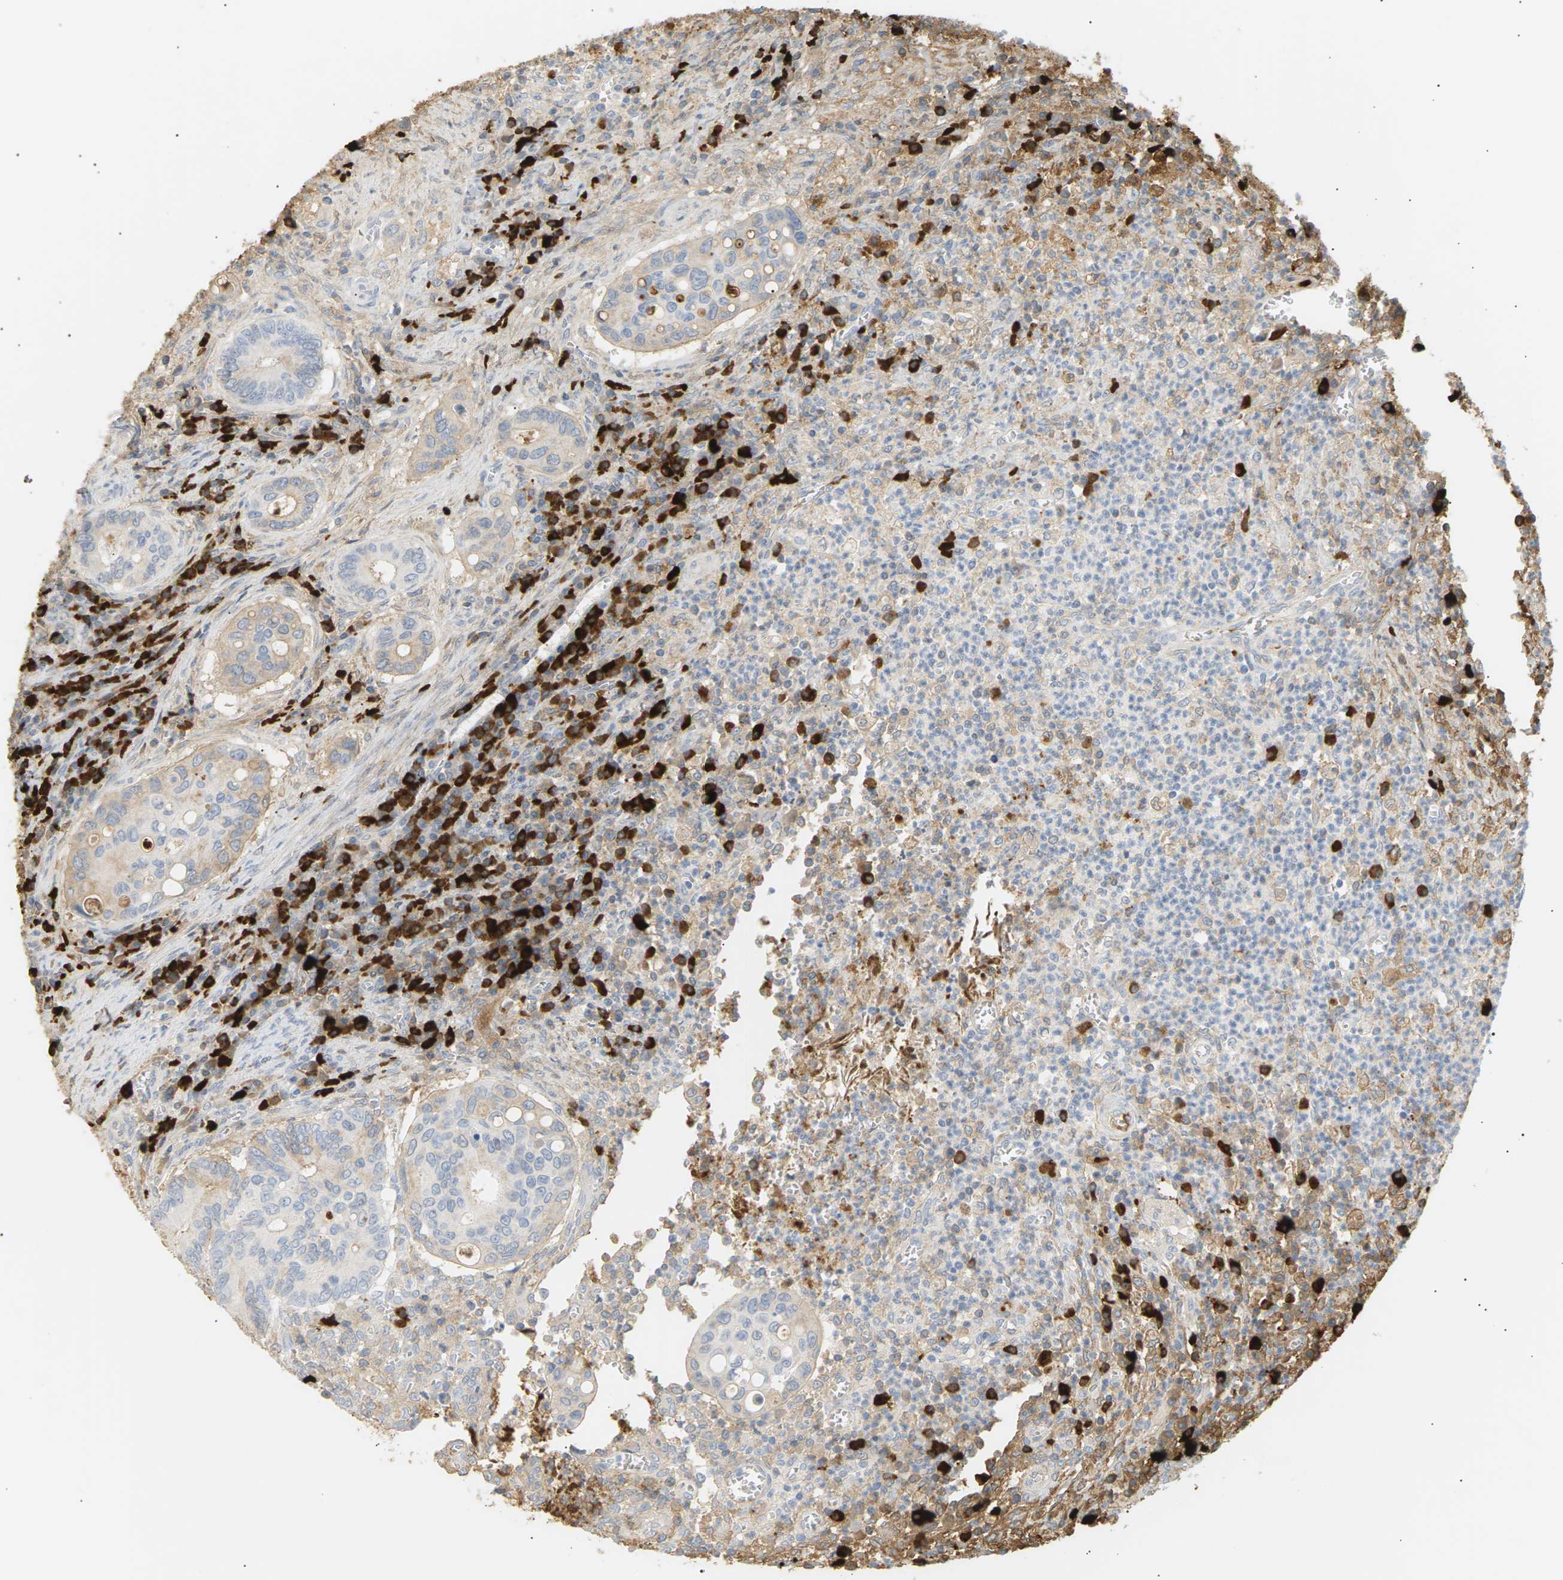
{"staining": {"intensity": "weak", "quantity": "<25%", "location": "cytoplasmic/membranous"}, "tissue": "colorectal cancer", "cell_type": "Tumor cells", "image_type": "cancer", "snomed": [{"axis": "morphology", "description": "Inflammation, NOS"}, {"axis": "morphology", "description": "Adenocarcinoma, NOS"}, {"axis": "topography", "description": "Colon"}], "caption": "Immunohistochemistry (IHC) of human colorectal cancer (adenocarcinoma) reveals no expression in tumor cells.", "gene": "IGLC3", "patient": {"sex": "male", "age": 72}}